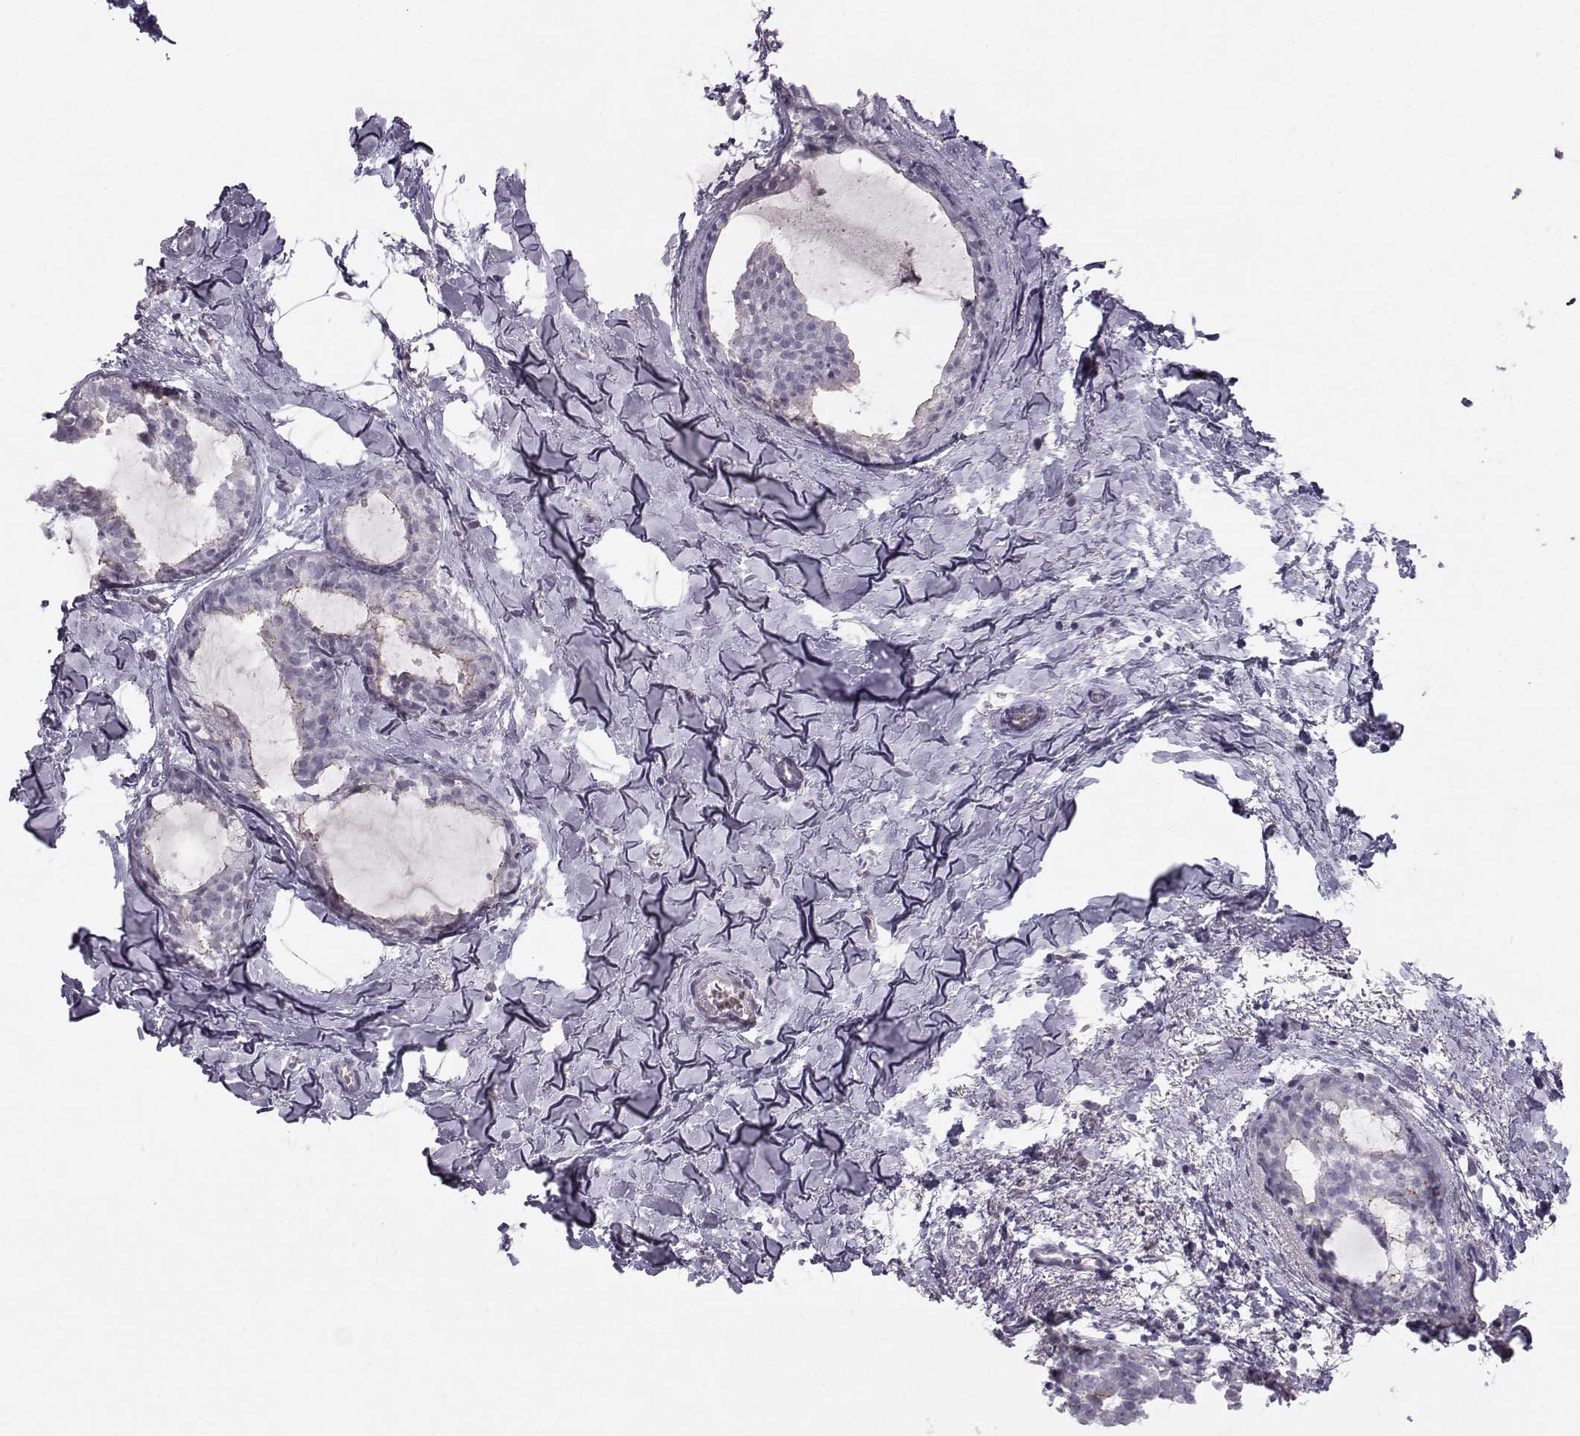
{"staining": {"intensity": "weak", "quantity": "<25%", "location": "cytoplasmic/membranous"}, "tissue": "breast cancer", "cell_type": "Tumor cells", "image_type": "cancer", "snomed": [{"axis": "morphology", "description": "Duct carcinoma"}, {"axis": "topography", "description": "Breast"}], "caption": "IHC micrograph of human invasive ductal carcinoma (breast) stained for a protein (brown), which shows no staining in tumor cells.", "gene": "MAST1", "patient": {"sex": "female", "age": 40}}